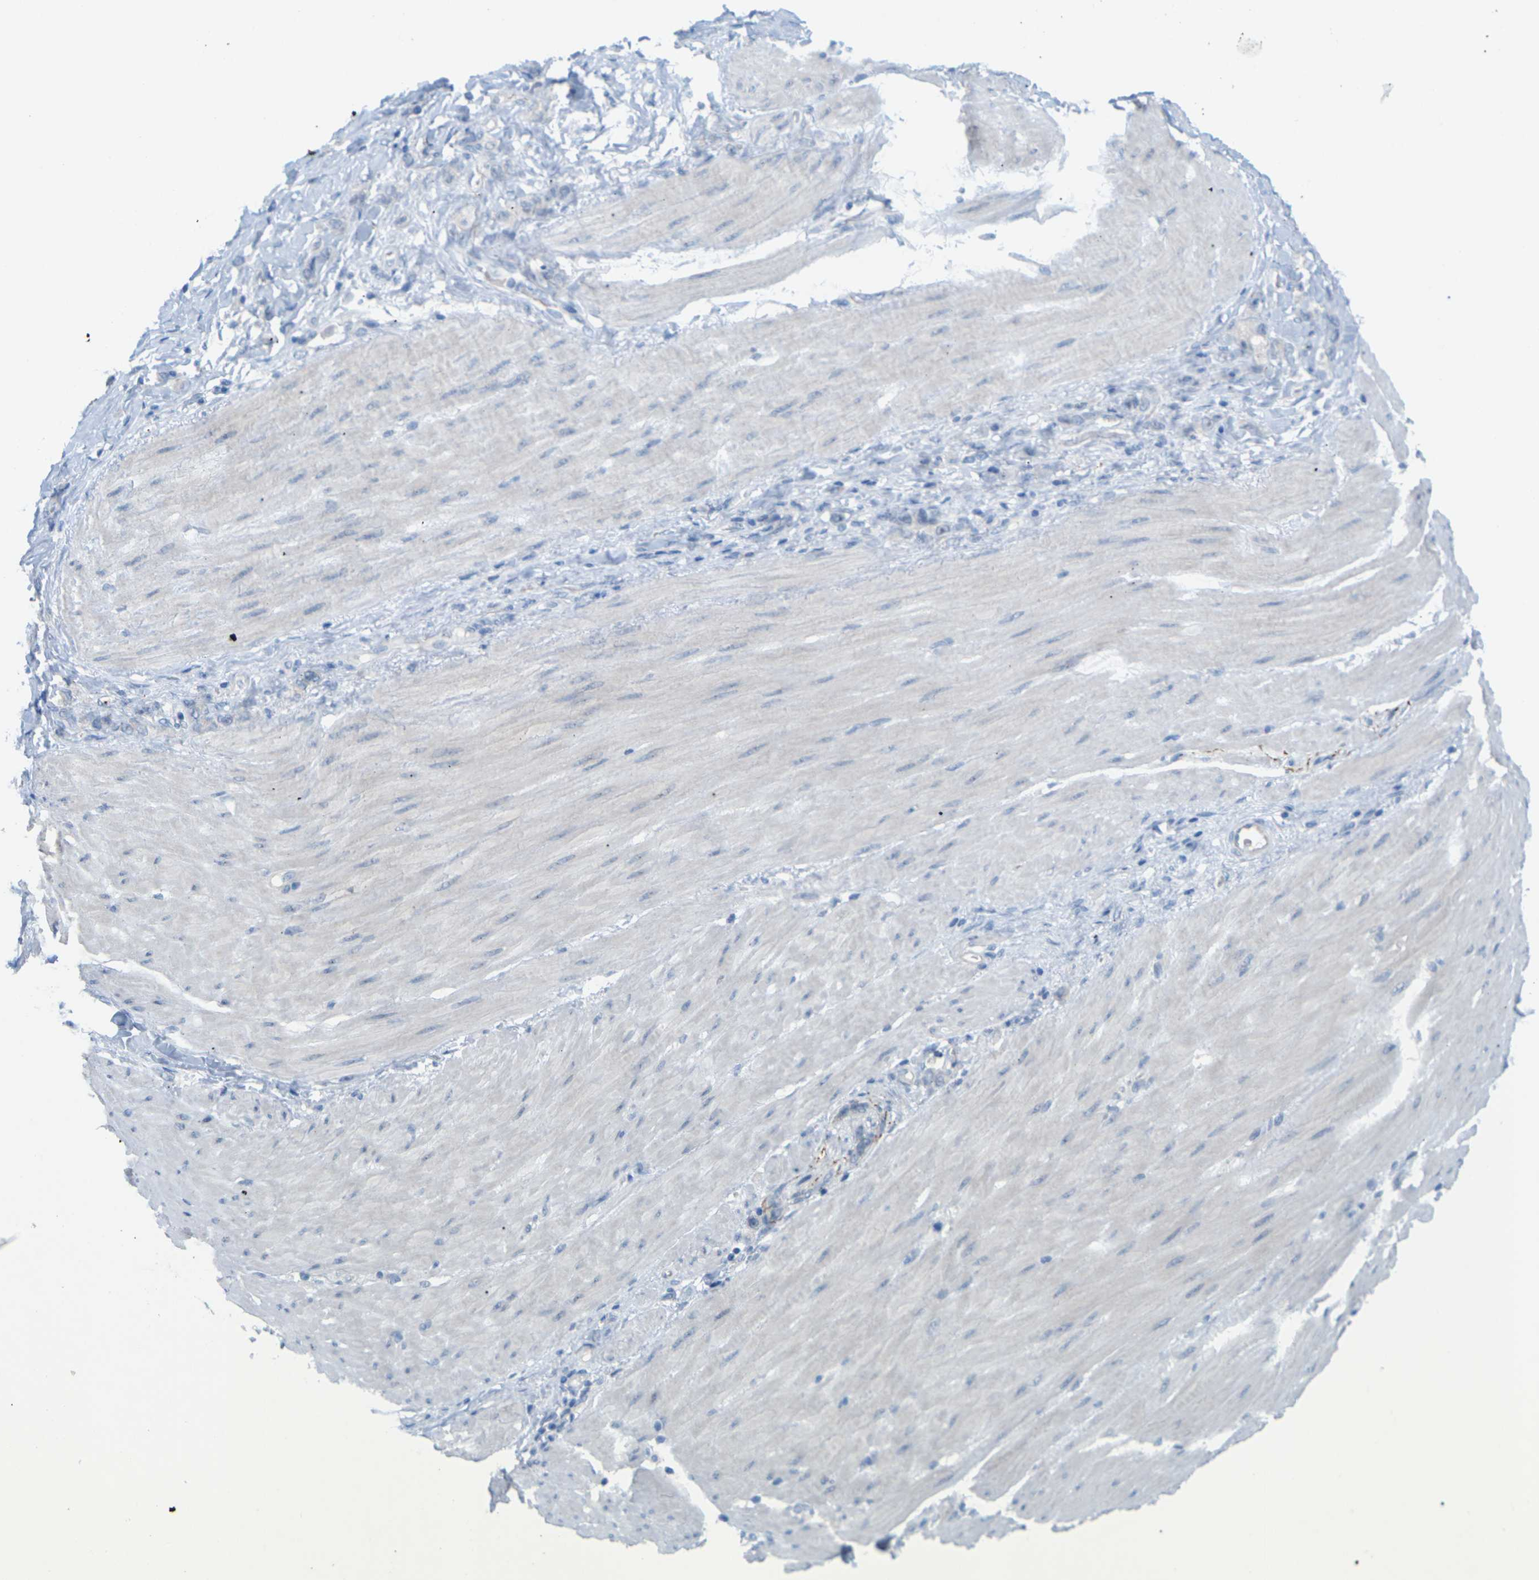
{"staining": {"intensity": "negative", "quantity": "none", "location": "none"}, "tissue": "stomach cancer", "cell_type": "Tumor cells", "image_type": "cancer", "snomed": [{"axis": "morphology", "description": "Normal tissue, NOS"}, {"axis": "morphology", "description": "Adenocarcinoma, NOS"}, {"axis": "topography", "description": "Stomach"}], "caption": "Immunohistochemistry of human stomach adenocarcinoma demonstrates no positivity in tumor cells.", "gene": "CLDN3", "patient": {"sex": "male", "age": 82}}